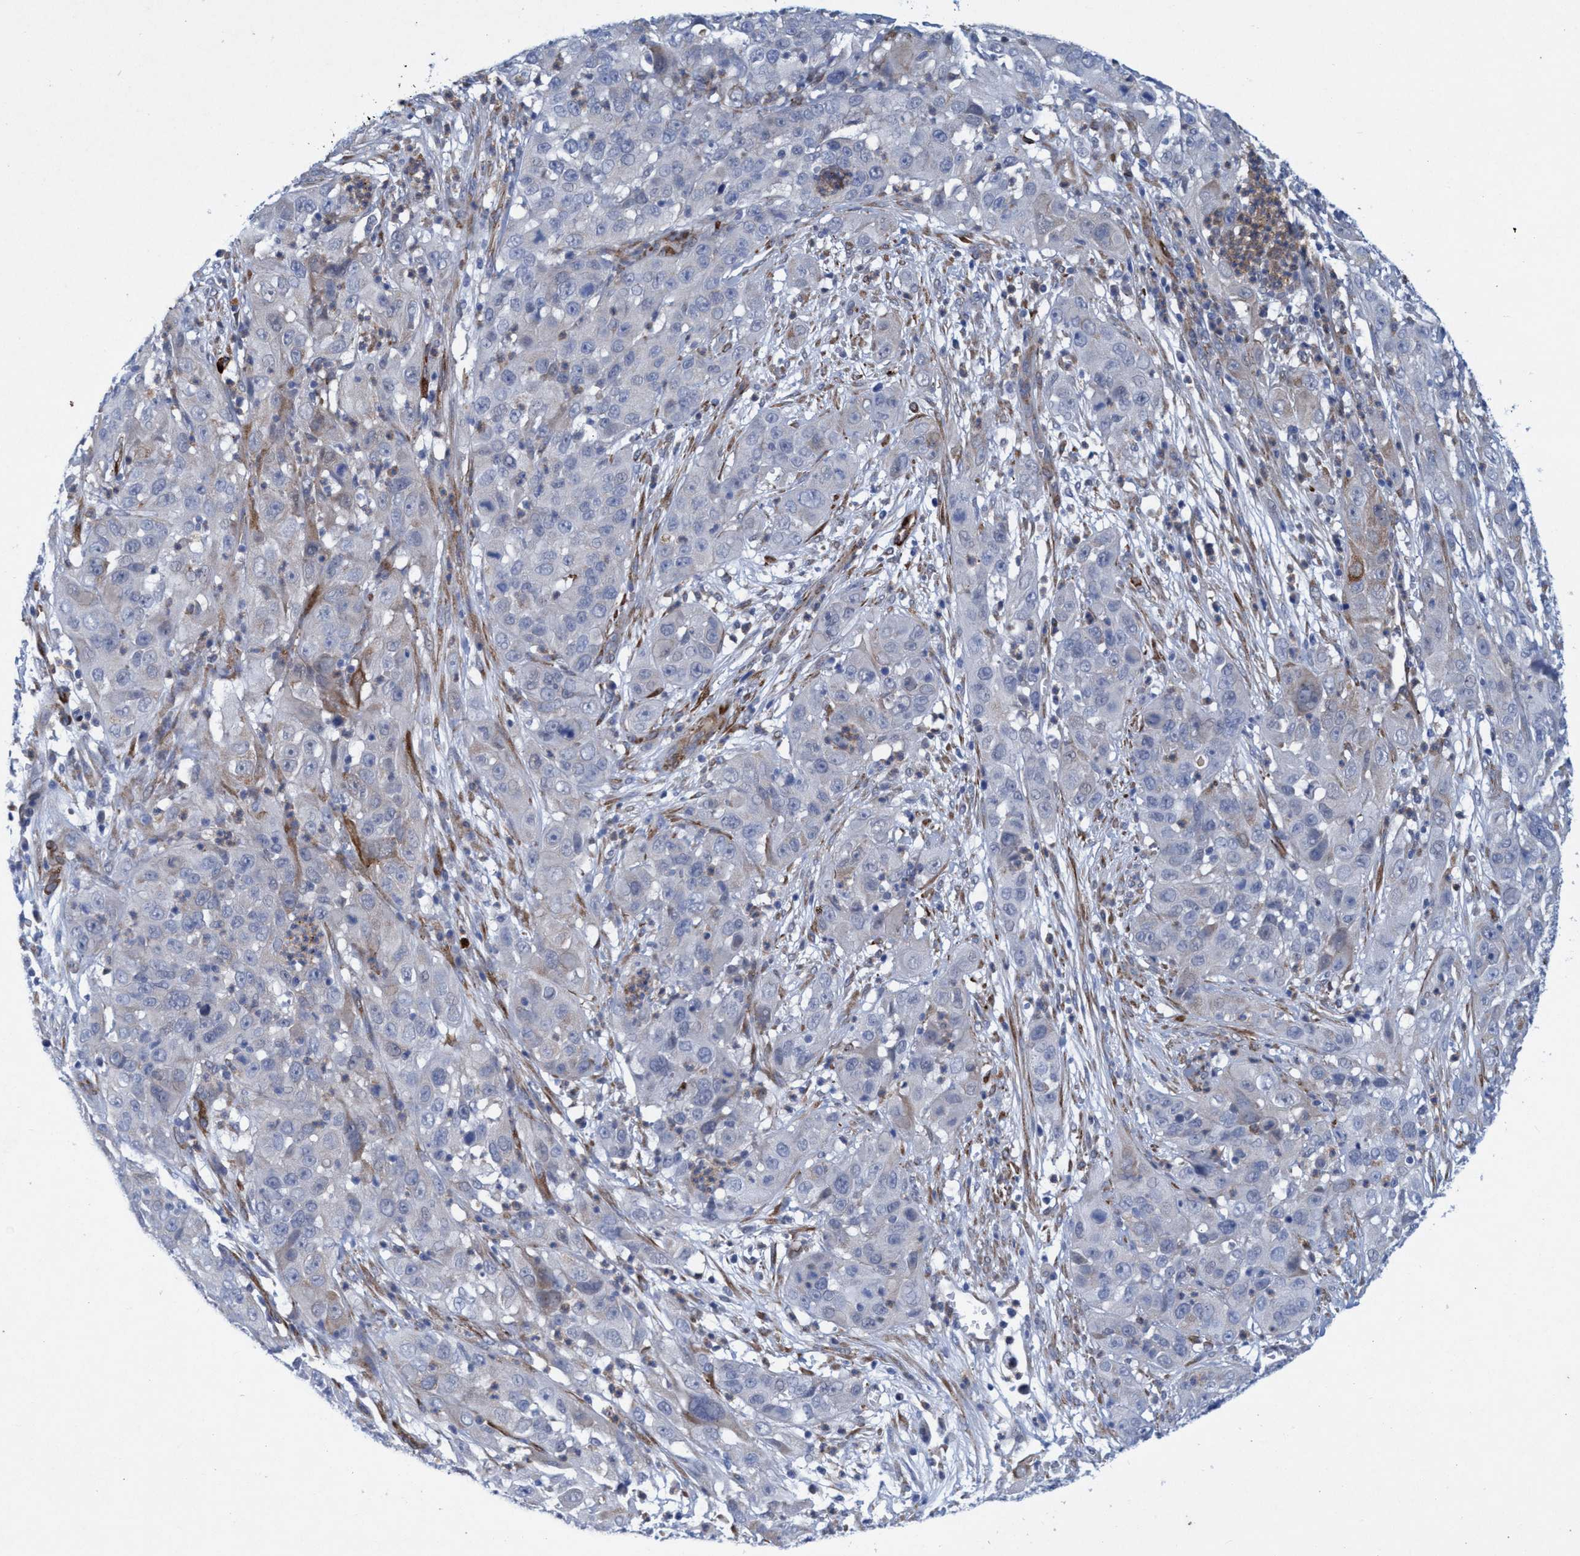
{"staining": {"intensity": "negative", "quantity": "none", "location": "none"}, "tissue": "cervical cancer", "cell_type": "Tumor cells", "image_type": "cancer", "snomed": [{"axis": "morphology", "description": "Squamous cell carcinoma, NOS"}, {"axis": "topography", "description": "Cervix"}], "caption": "Immunohistochemistry (IHC) histopathology image of neoplastic tissue: cervical cancer (squamous cell carcinoma) stained with DAB (3,3'-diaminobenzidine) reveals no significant protein expression in tumor cells.", "gene": "SLC43A2", "patient": {"sex": "female", "age": 32}}